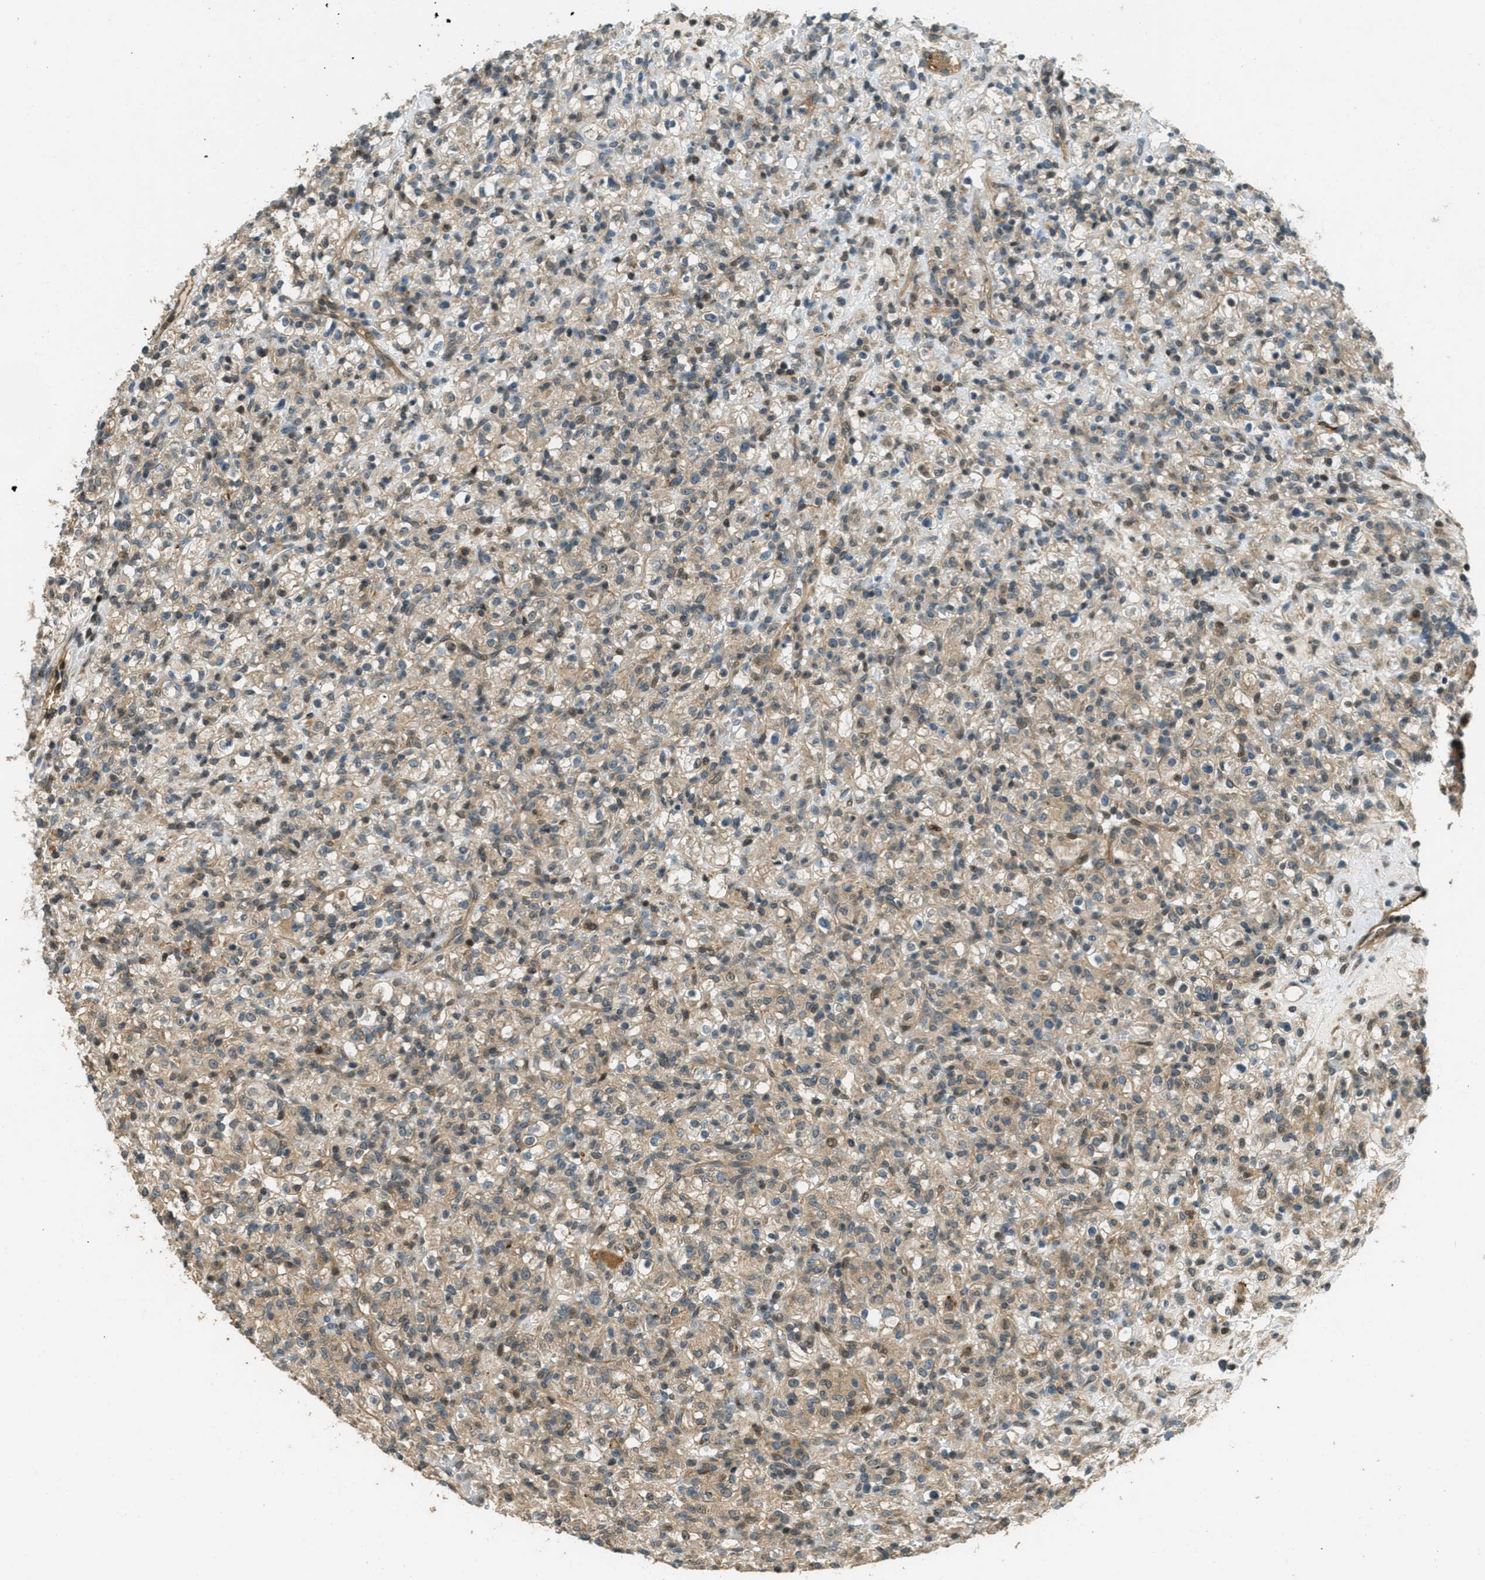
{"staining": {"intensity": "moderate", "quantity": ">75%", "location": "cytoplasmic/membranous"}, "tissue": "renal cancer", "cell_type": "Tumor cells", "image_type": "cancer", "snomed": [{"axis": "morphology", "description": "Normal tissue, NOS"}, {"axis": "morphology", "description": "Adenocarcinoma, NOS"}, {"axis": "topography", "description": "Kidney"}], "caption": "Protein expression analysis of human renal cancer reveals moderate cytoplasmic/membranous positivity in approximately >75% of tumor cells. The staining is performed using DAB brown chromogen to label protein expression. The nuclei are counter-stained blue using hematoxylin.", "gene": "PTPN23", "patient": {"sex": "female", "age": 72}}